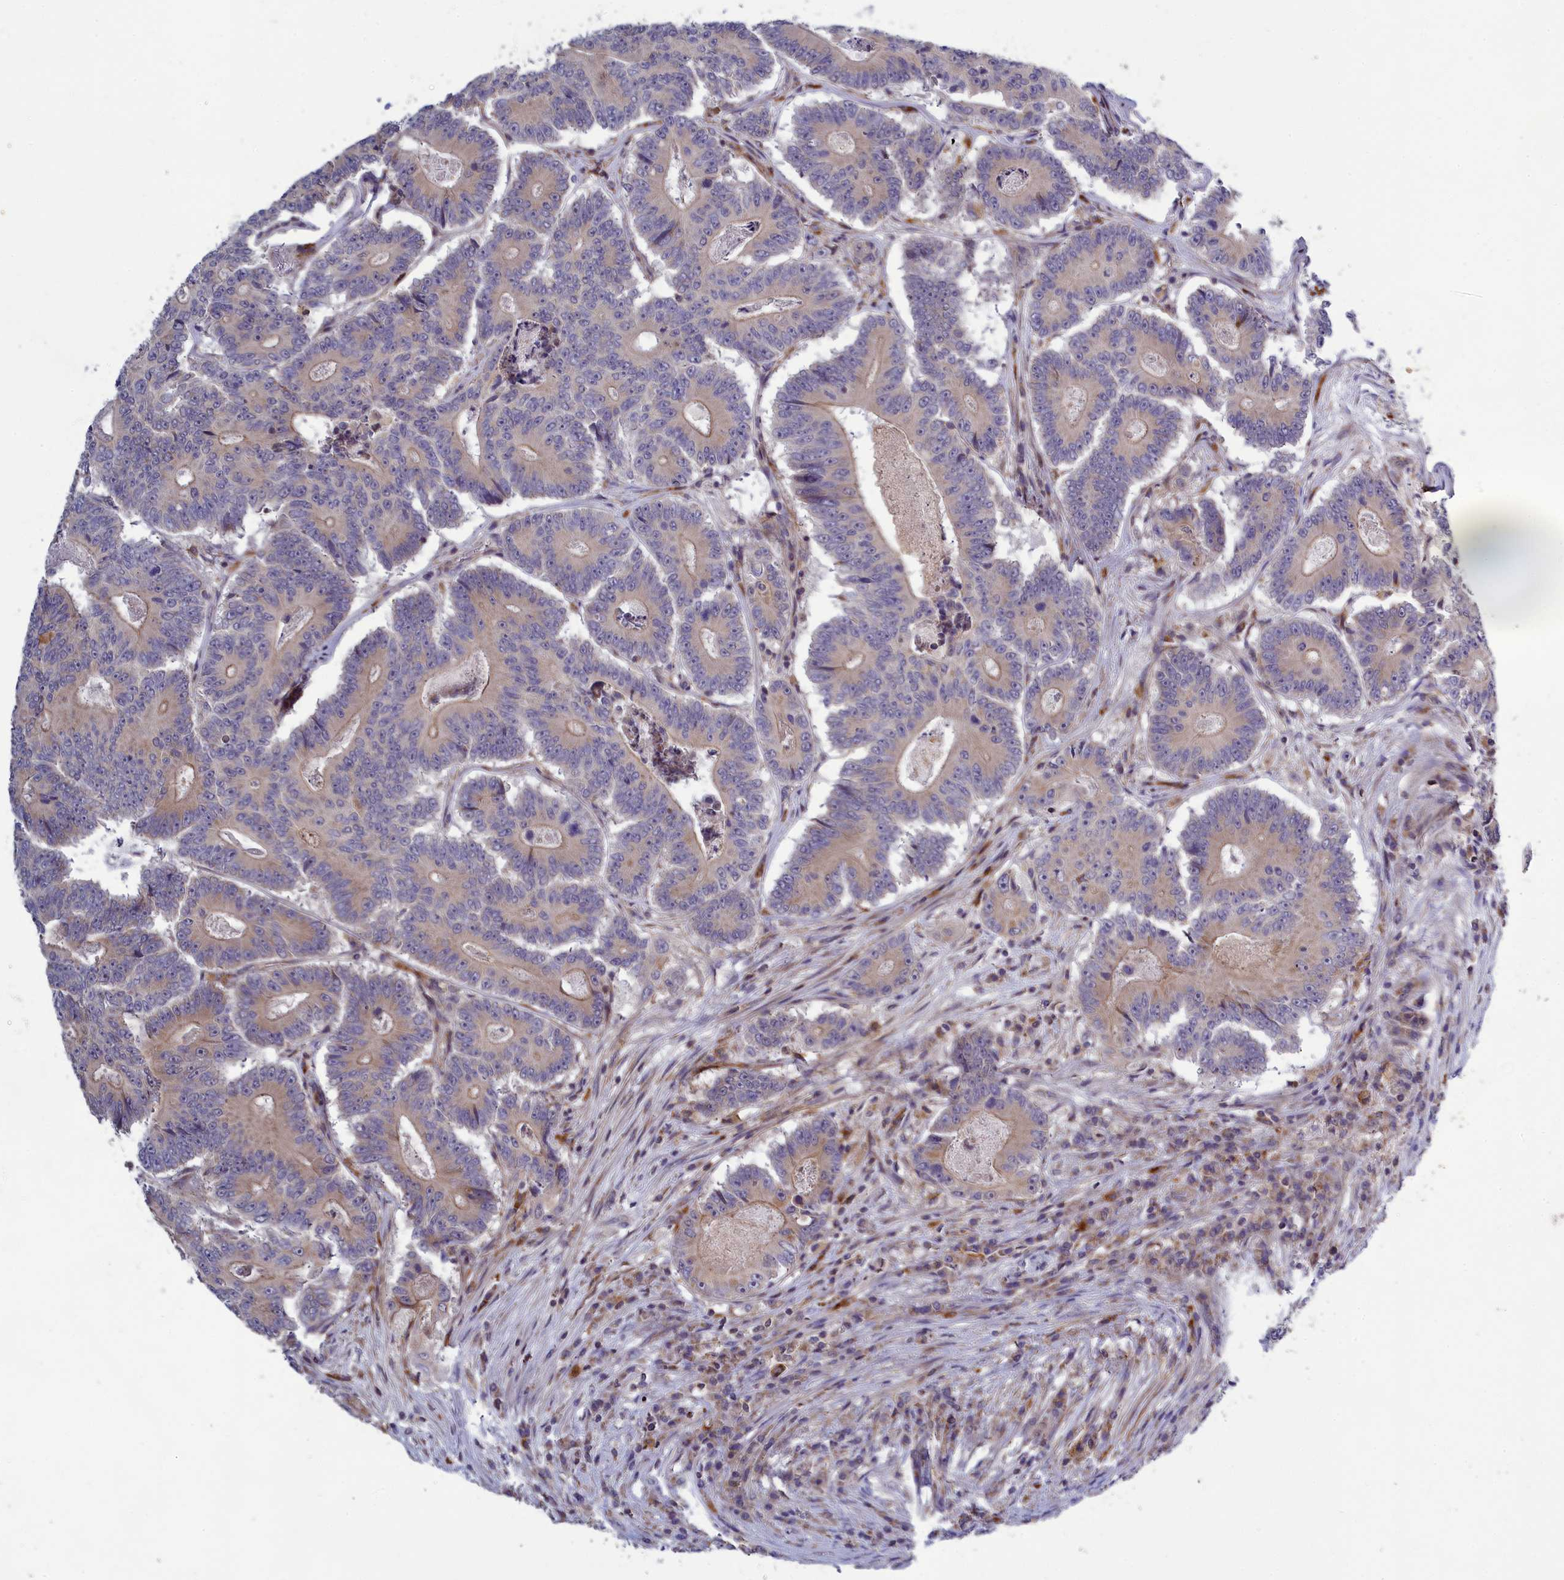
{"staining": {"intensity": "negative", "quantity": "none", "location": "none"}, "tissue": "colorectal cancer", "cell_type": "Tumor cells", "image_type": "cancer", "snomed": [{"axis": "morphology", "description": "Adenocarcinoma, NOS"}, {"axis": "topography", "description": "Colon"}], "caption": "This is a histopathology image of IHC staining of adenocarcinoma (colorectal), which shows no staining in tumor cells.", "gene": "BLTP2", "patient": {"sex": "male", "age": 83}}